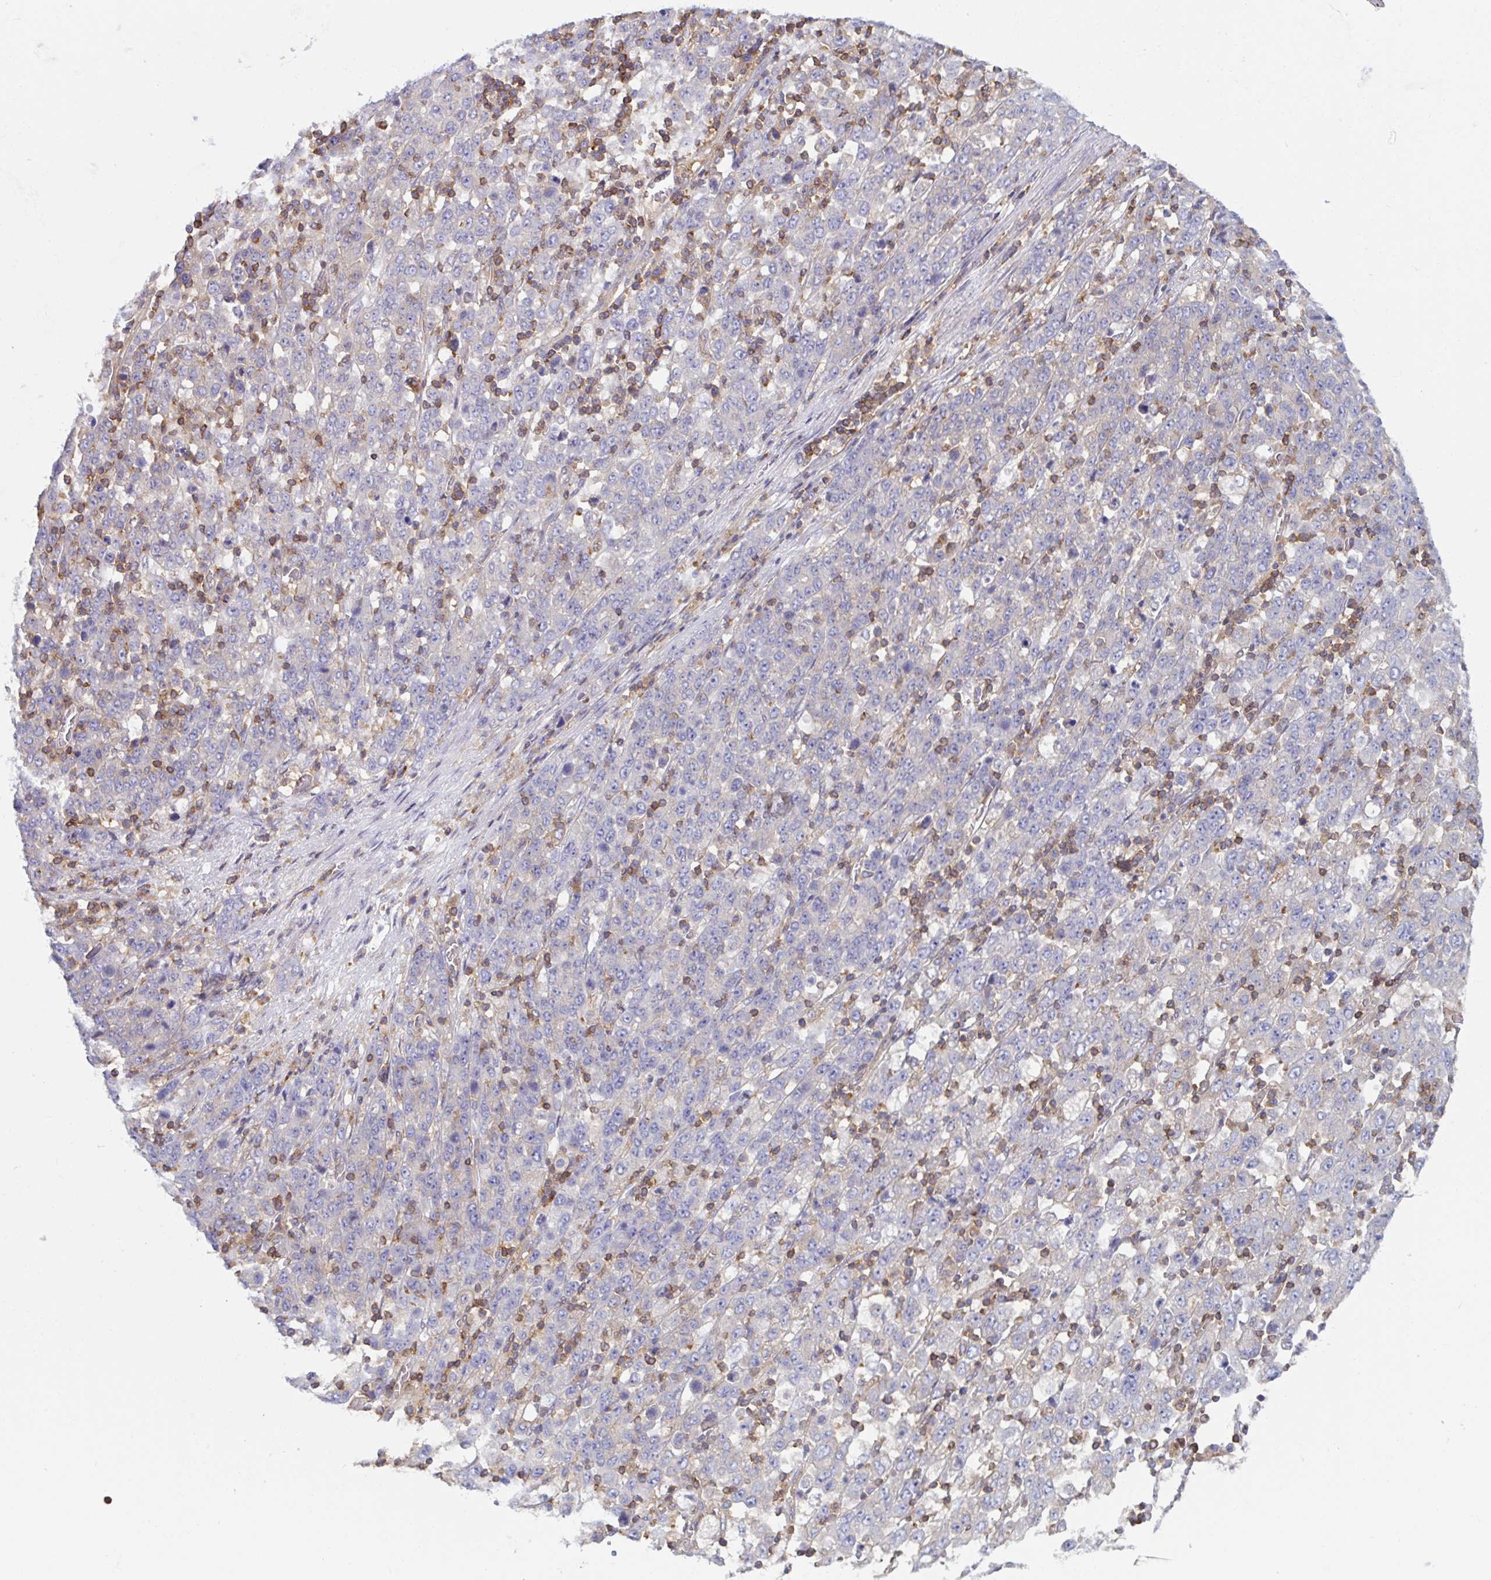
{"staining": {"intensity": "negative", "quantity": "none", "location": "none"}, "tissue": "stomach cancer", "cell_type": "Tumor cells", "image_type": "cancer", "snomed": [{"axis": "morphology", "description": "Adenocarcinoma, NOS"}, {"axis": "topography", "description": "Stomach, upper"}], "caption": "An immunohistochemistry micrograph of stomach cancer is shown. There is no staining in tumor cells of stomach cancer.", "gene": "TSC22D3", "patient": {"sex": "male", "age": 69}}